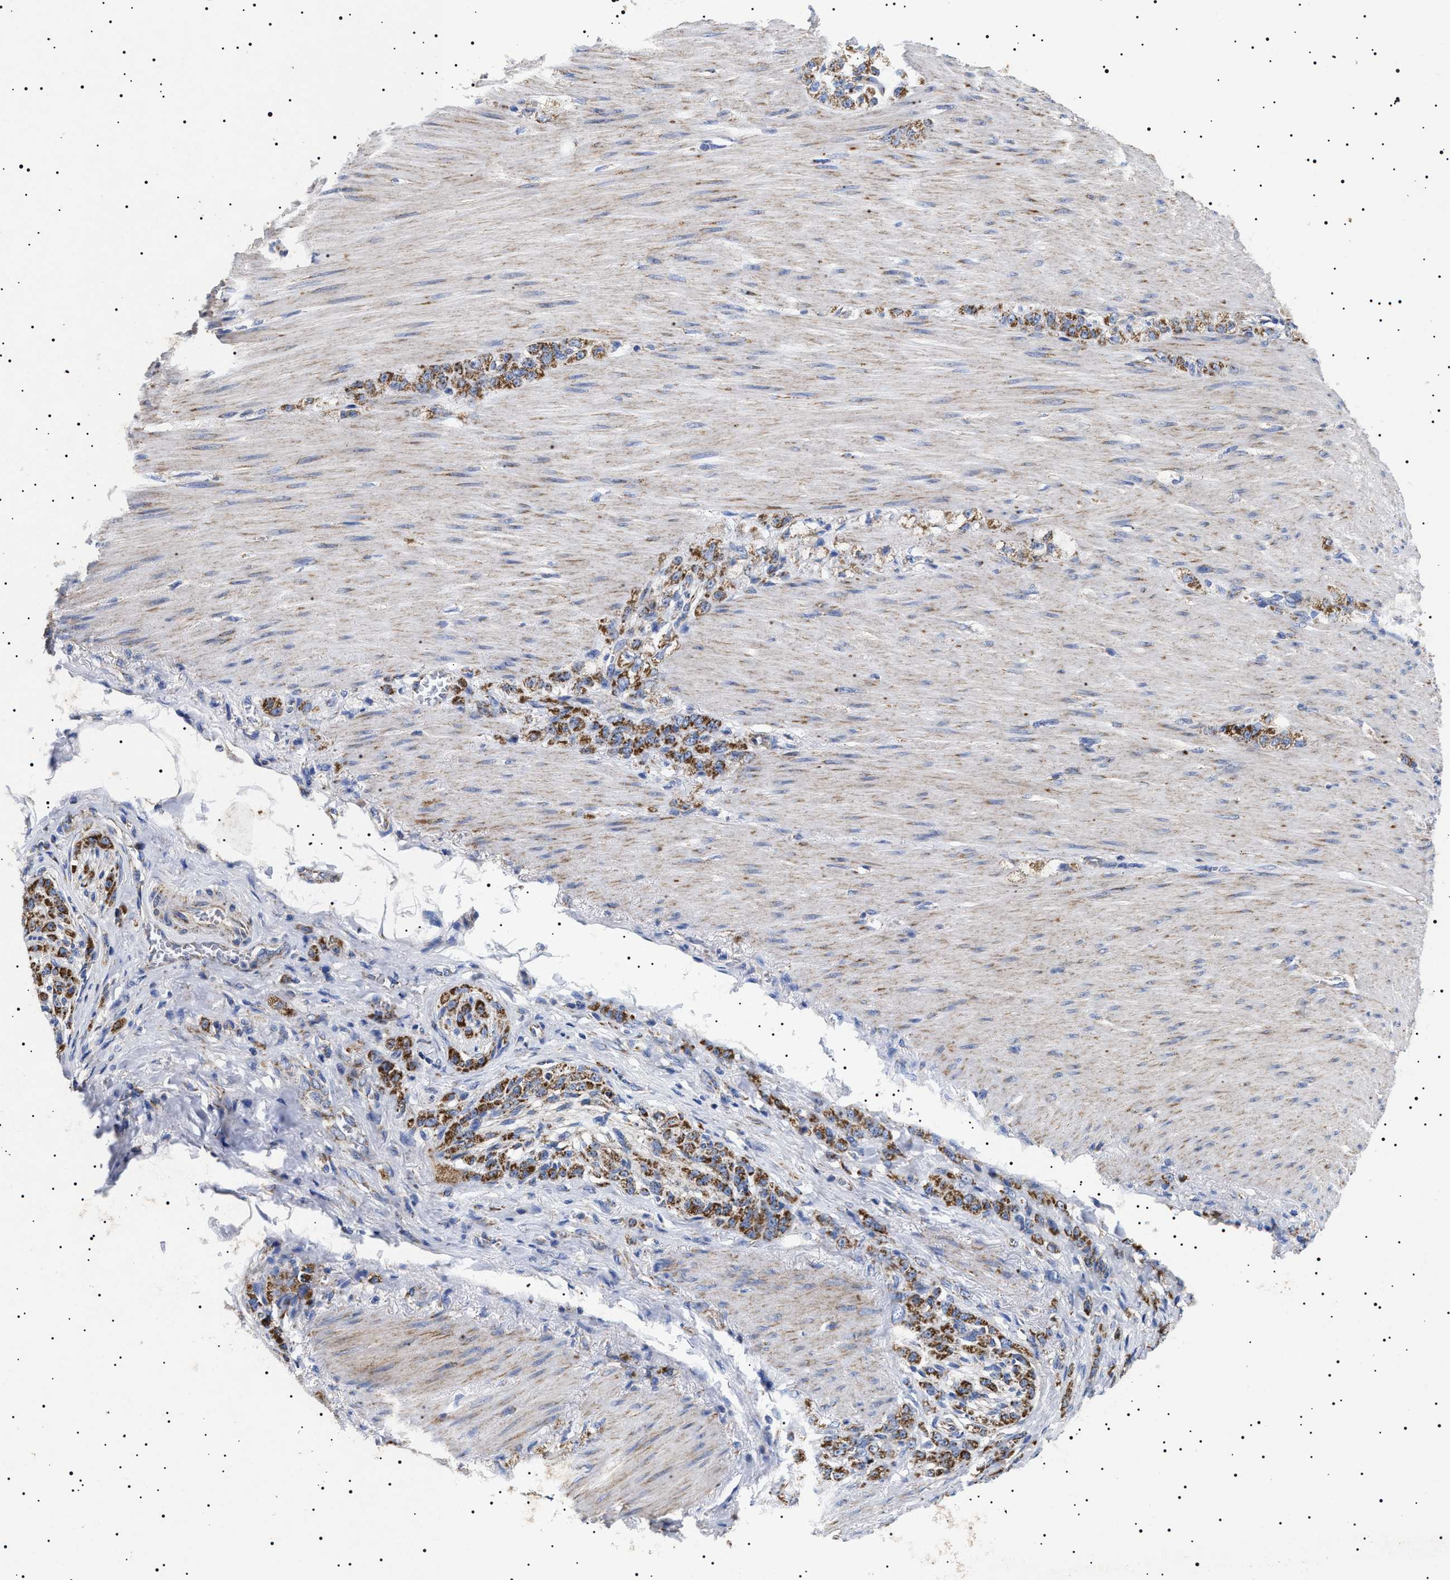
{"staining": {"intensity": "strong", "quantity": ">75%", "location": "cytoplasmic/membranous"}, "tissue": "stomach cancer", "cell_type": "Tumor cells", "image_type": "cancer", "snomed": [{"axis": "morphology", "description": "Normal tissue, NOS"}, {"axis": "morphology", "description": "Adenocarcinoma, NOS"}, {"axis": "topography", "description": "Stomach"}], "caption": "Approximately >75% of tumor cells in stomach cancer (adenocarcinoma) exhibit strong cytoplasmic/membranous protein staining as visualized by brown immunohistochemical staining.", "gene": "CHRDL2", "patient": {"sex": "male", "age": 82}}